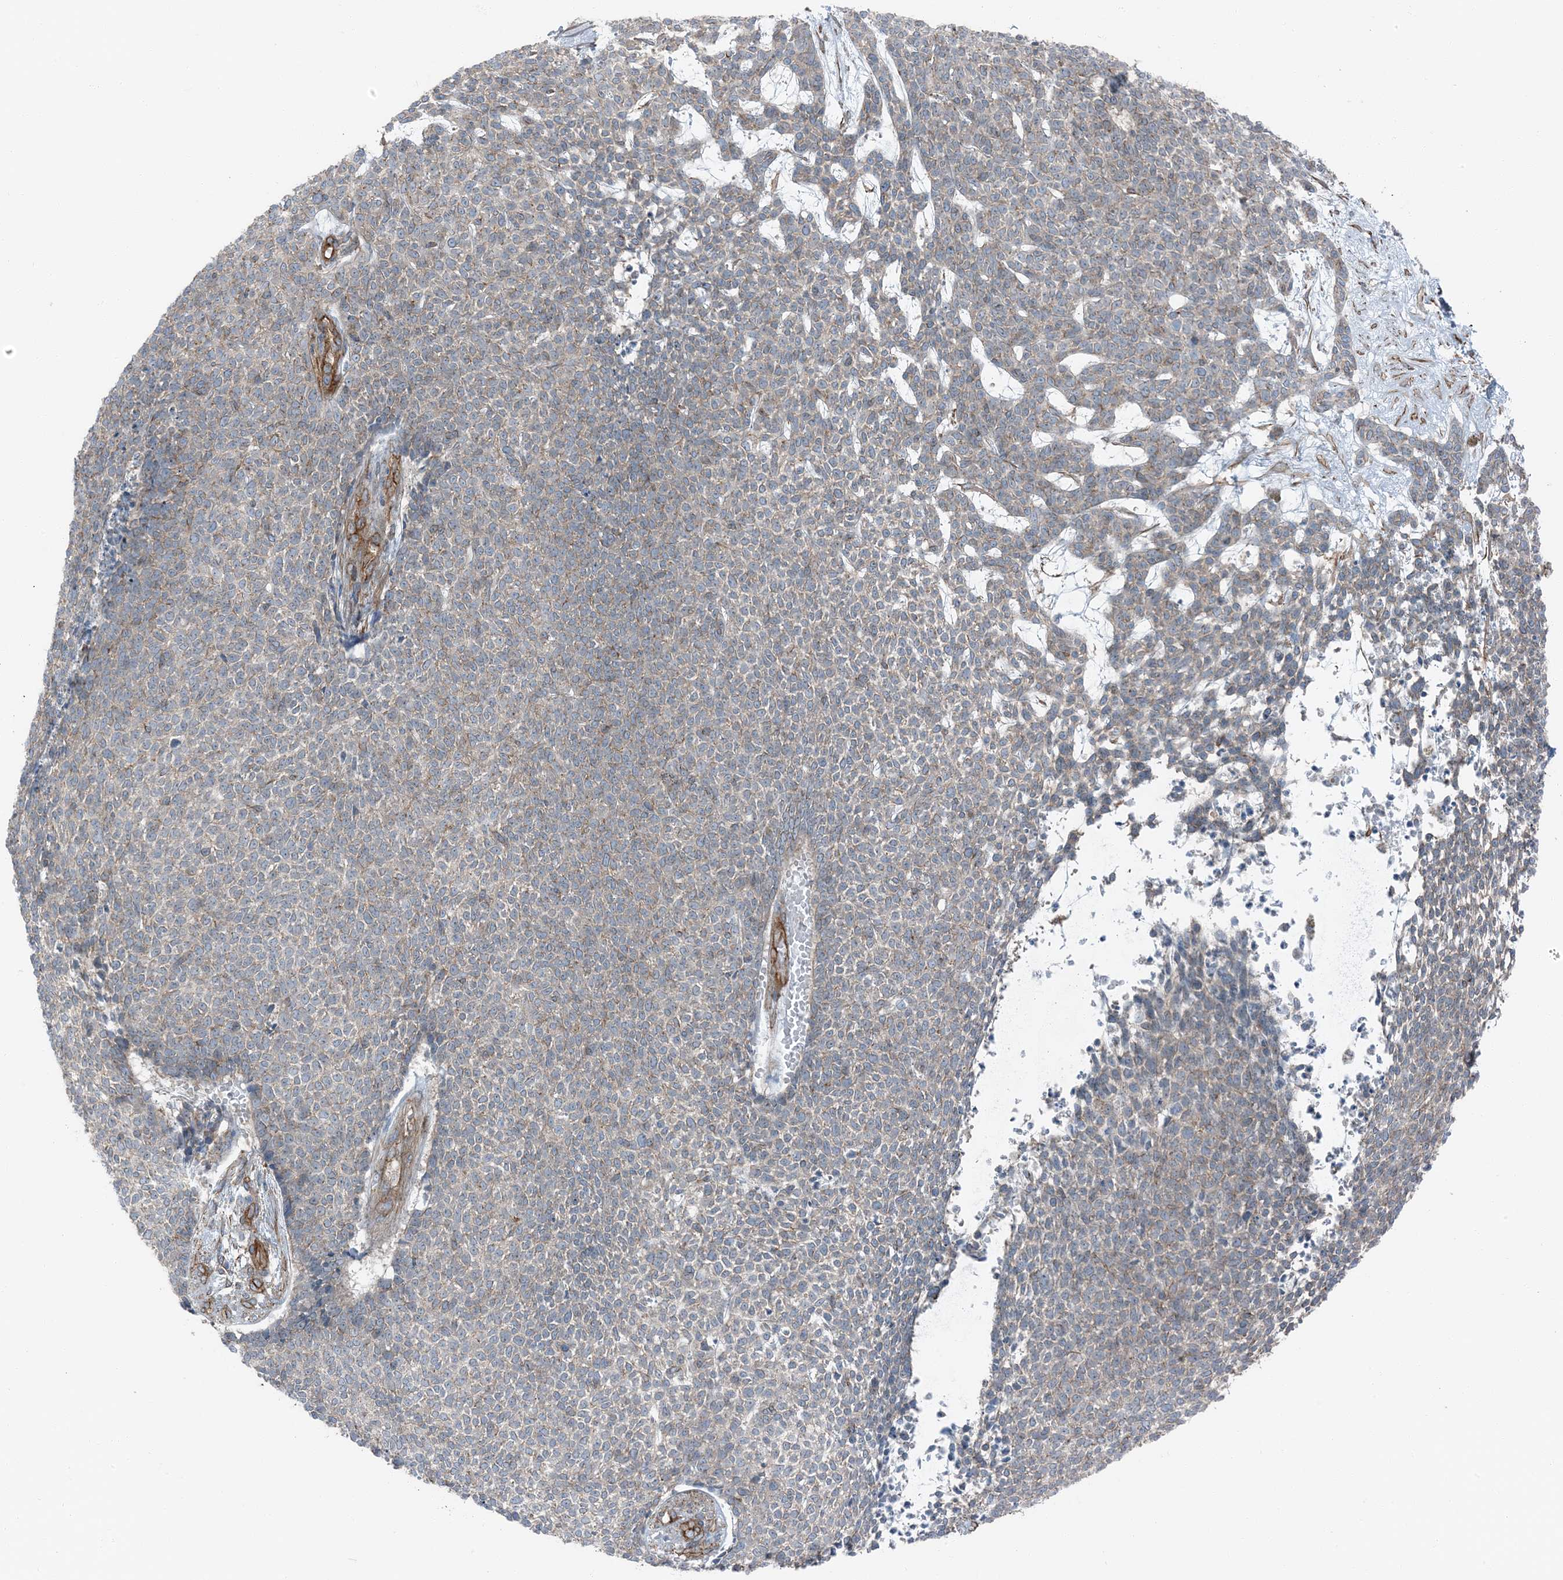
{"staining": {"intensity": "weak", "quantity": "<25%", "location": "cytoplasmic/membranous"}, "tissue": "skin cancer", "cell_type": "Tumor cells", "image_type": "cancer", "snomed": [{"axis": "morphology", "description": "Basal cell carcinoma"}, {"axis": "topography", "description": "Skin"}], "caption": "Skin cancer was stained to show a protein in brown. There is no significant expression in tumor cells.", "gene": "ZFP90", "patient": {"sex": "female", "age": 84}}